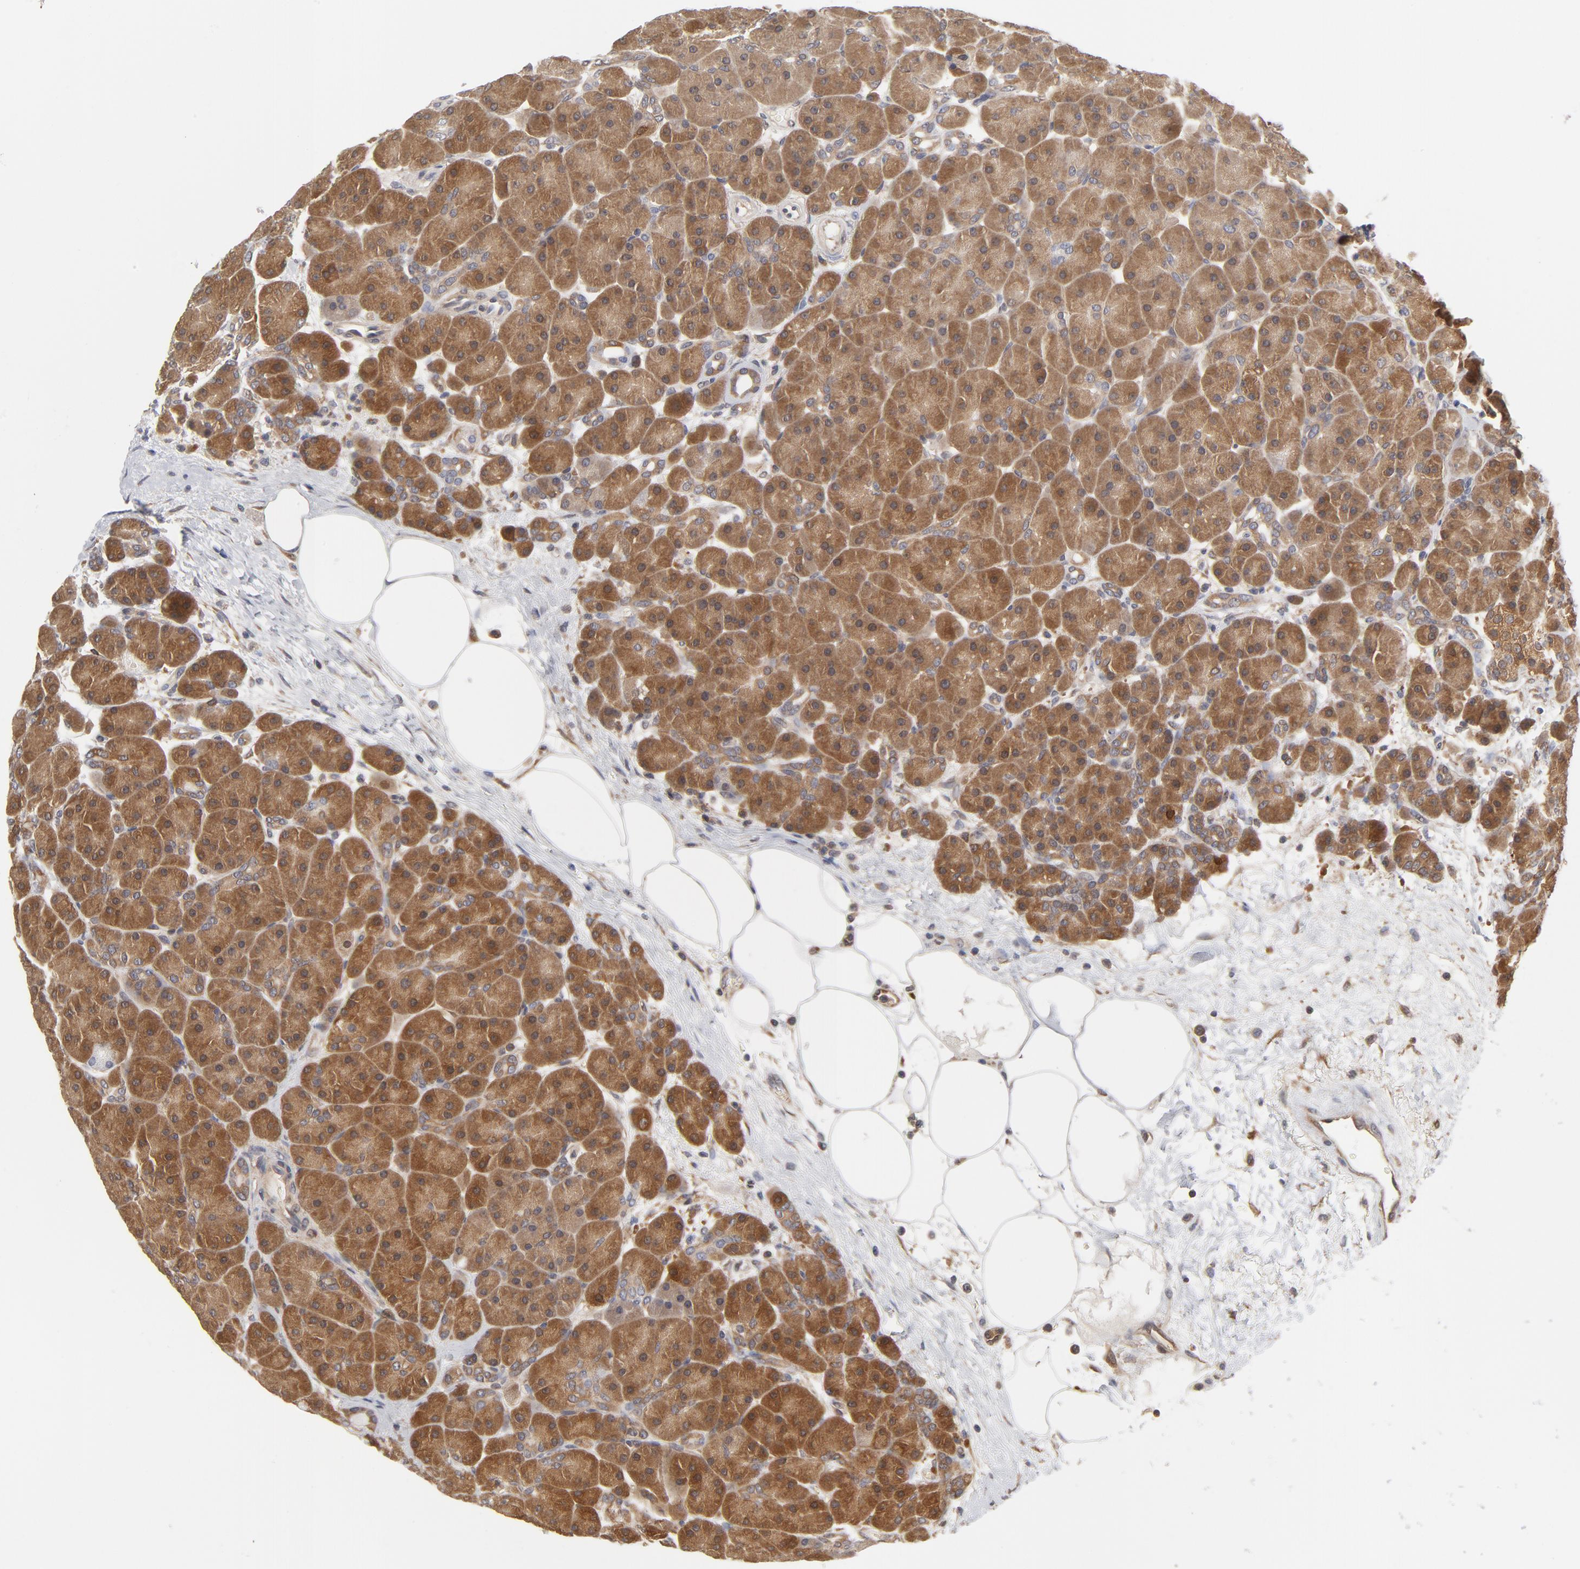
{"staining": {"intensity": "moderate", "quantity": ">75%", "location": "cytoplasmic/membranous"}, "tissue": "pancreas", "cell_type": "Exocrine glandular cells", "image_type": "normal", "snomed": [{"axis": "morphology", "description": "Normal tissue, NOS"}, {"axis": "topography", "description": "Pancreas"}], "caption": "Pancreas stained with a brown dye displays moderate cytoplasmic/membranous positive expression in approximately >75% of exocrine glandular cells.", "gene": "ASMTL", "patient": {"sex": "male", "age": 66}}